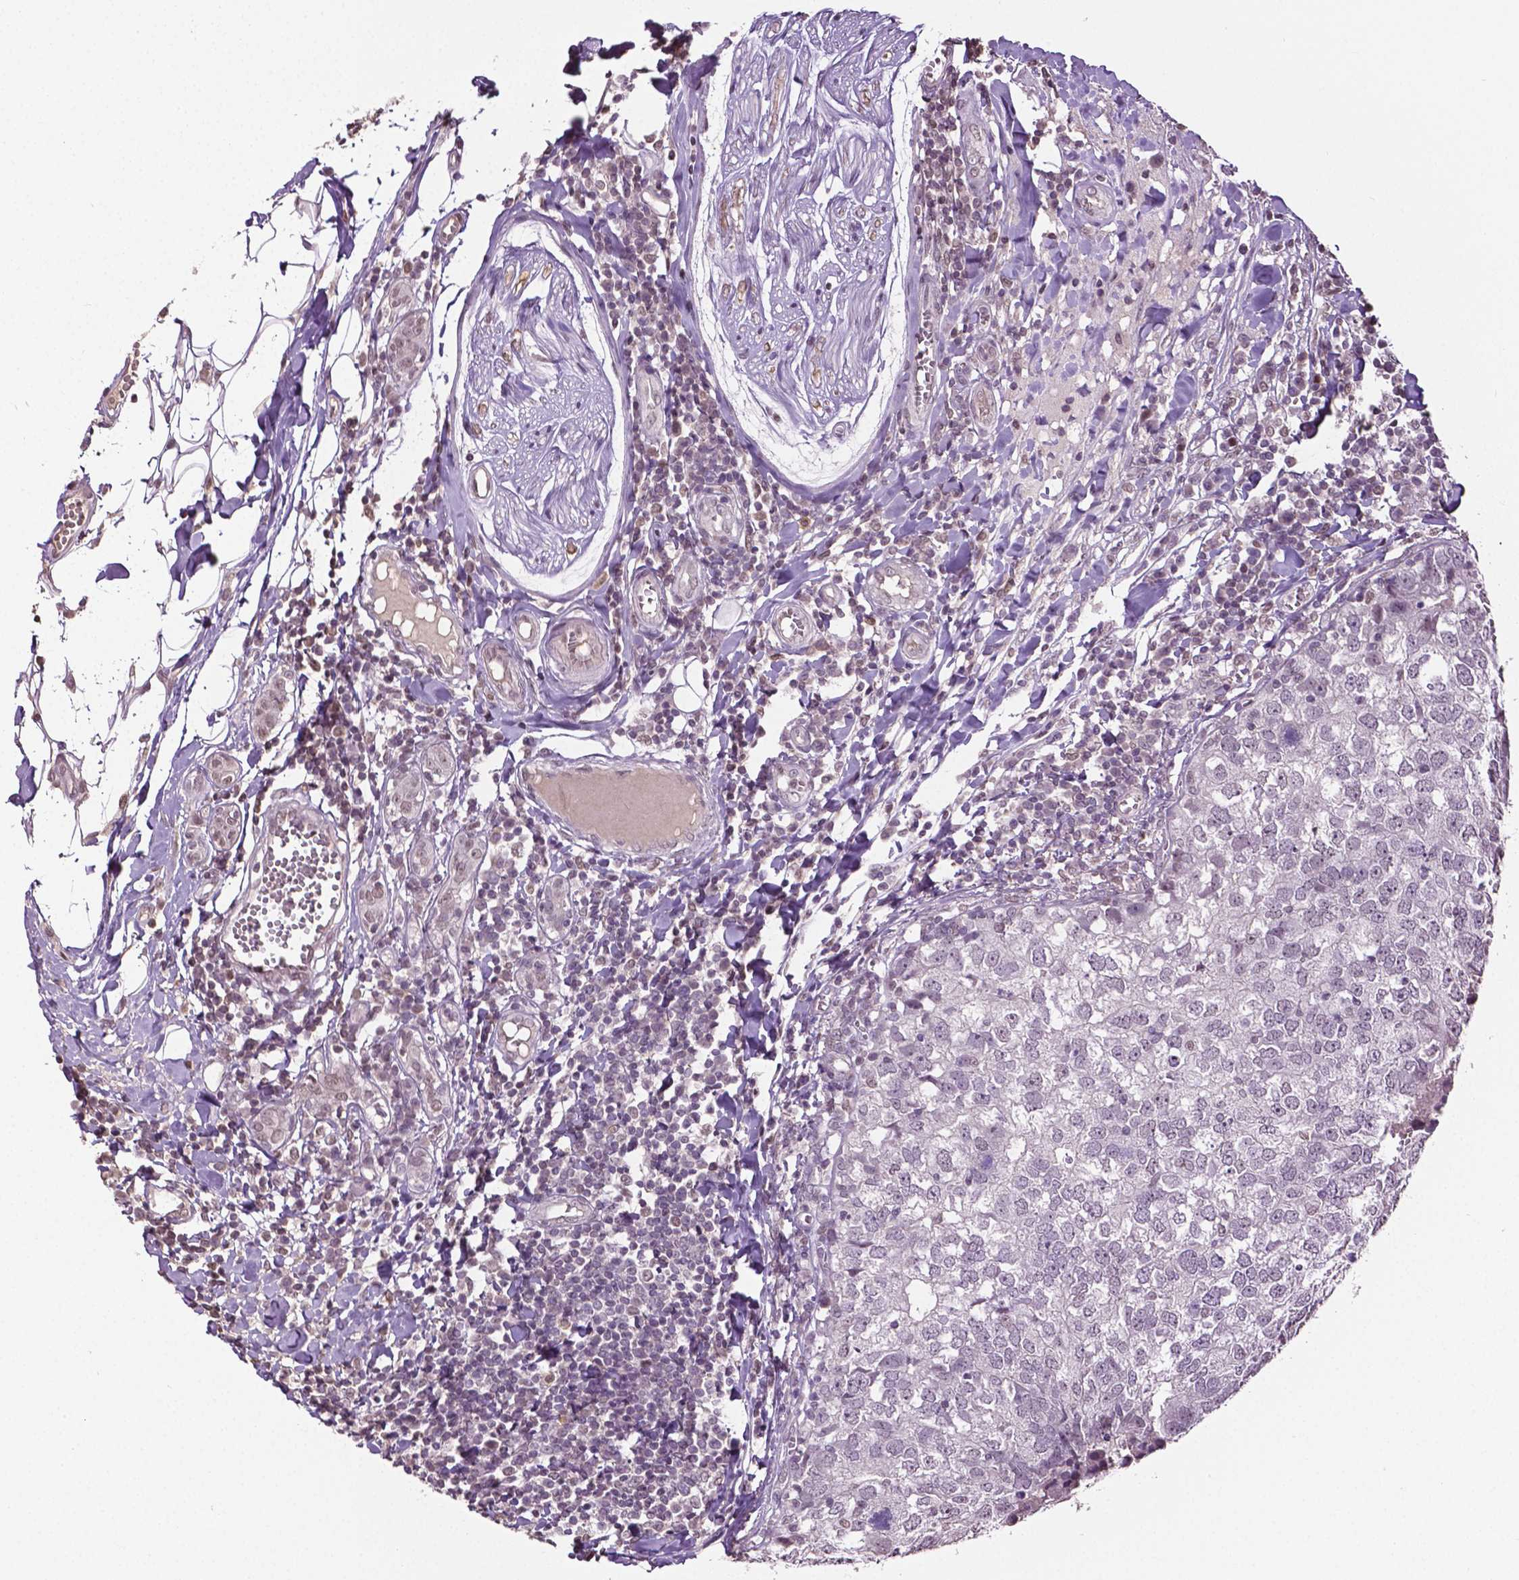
{"staining": {"intensity": "weak", "quantity": "<25%", "location": "nuclear"}, "tissue": "breast cancer", "cell_type": "Tumor cells", "image_type": "cancer", "snomed": [{"axis": "morphology", "description": "Duct carcinoma"}, {"axis": "topography", "description": "Breast"}], "caption": "Photomicrograph shows no significant protein staining in tumor cells of breast cancer.", "gene": "DLX5", "patient": {"sex": "female", "age": 30}}